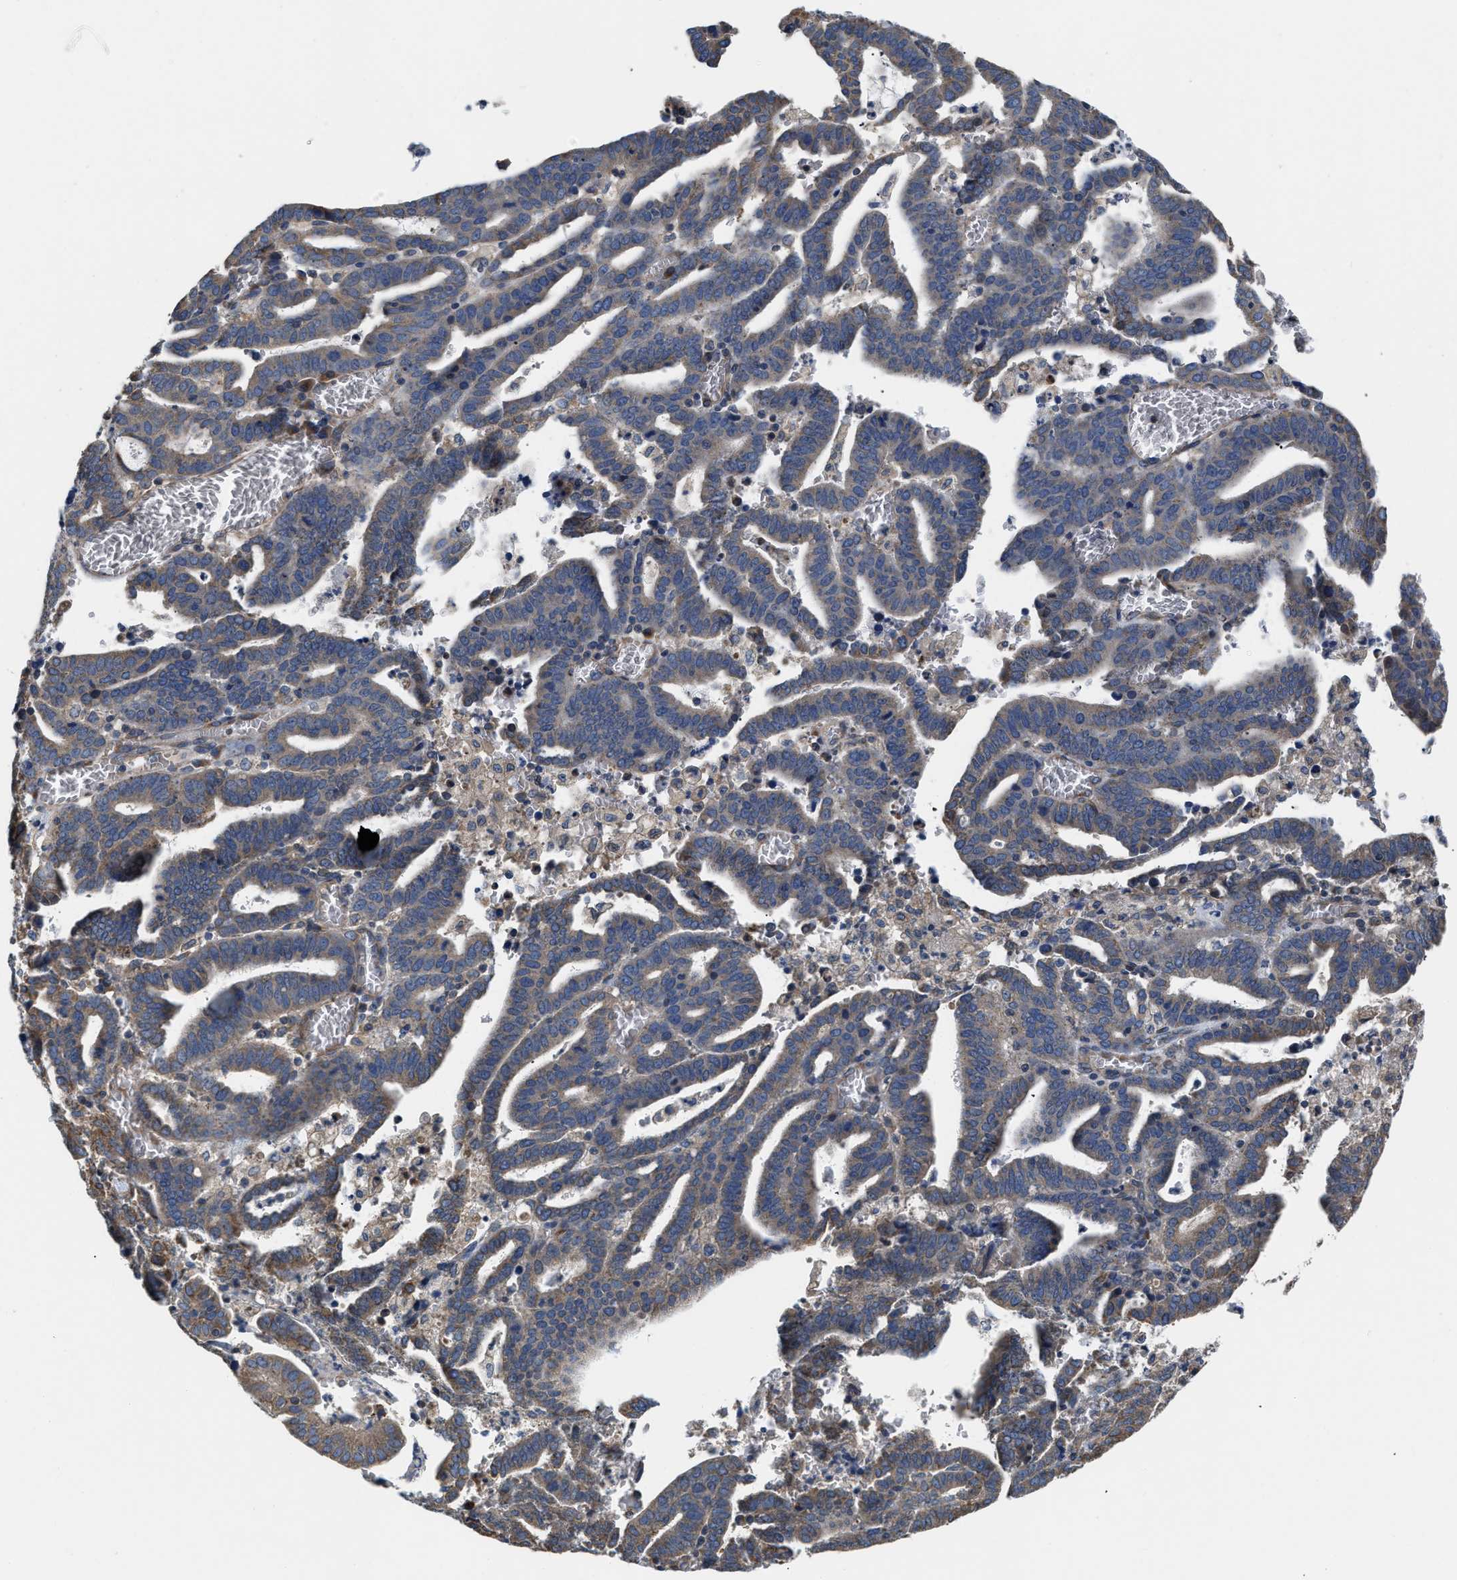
{"staining": {"intensity": "weak", "quantity": ">75%", "location": "cytoplasmic/membranous"}, "tissue": "endometrial cancer", "cell_type": "Tumor cells", "image_type": "cancer", "snomed": [{"axis": "morphology", "description": "Adenocarcinoma, NOS"}, {"axis": "topography", "description": "Uterus"}], "caption": "Adenocarcinoma (endometrial) stained for a protein demonstrates weak cytoplasmic/membranous positivity in tumor cells.", "gene": "CEP128", "patient": {"sex": "female", "age": 83}}